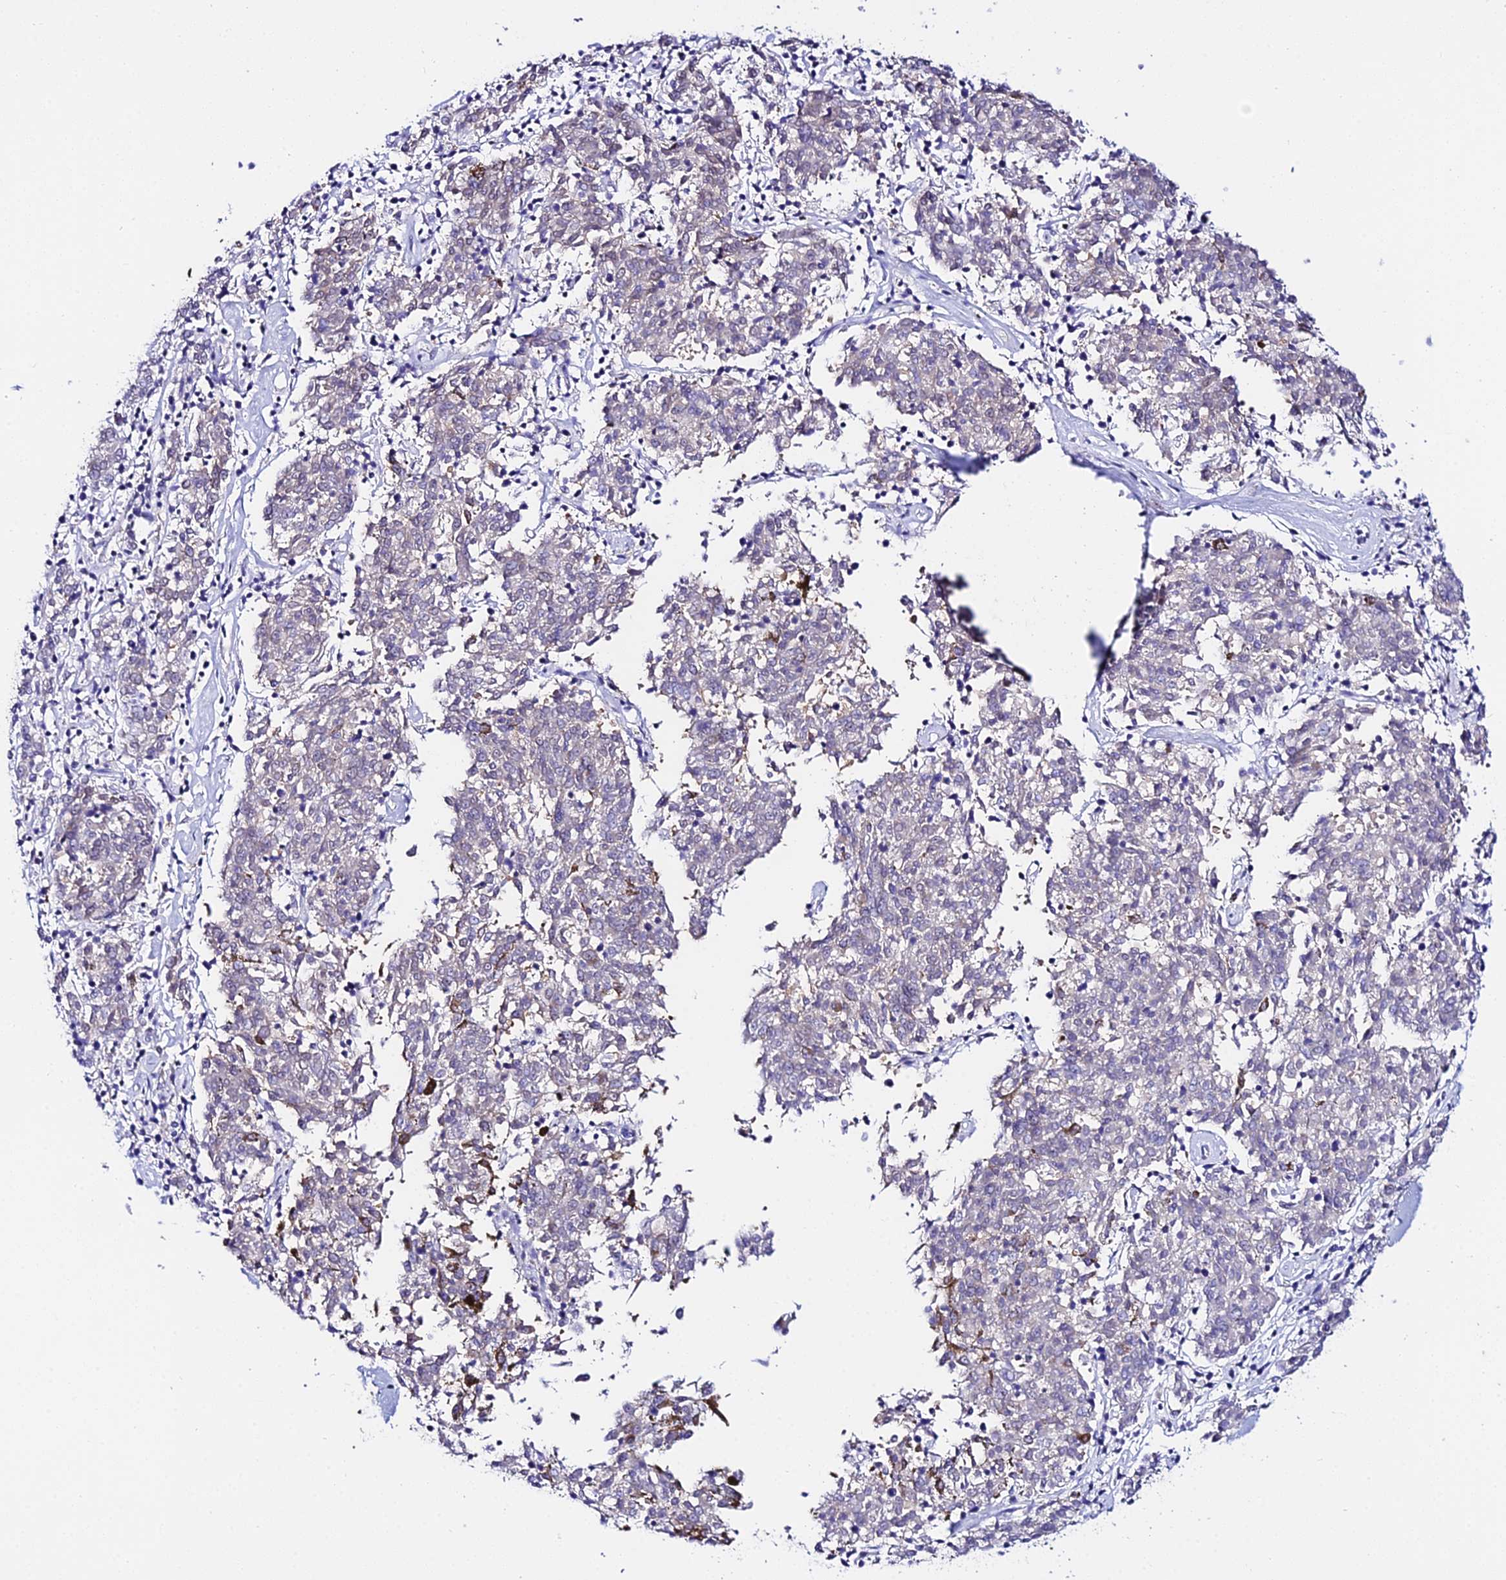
{"staining": {"intensity": "negative", "quantity": "none", "location": "none"}, "tissue": "melanoma", "cell_type": "Tumor cells", "image_type": "cancer", "snomed": [{"axis": "morphology", "description": "Malignant melanoma, NOS"}, {"axis": "topography", "description": "Skin"}], "caption": "A photomicrograph of melanoma stained for a protein shows no brown staining in tumor cells. (DAB IHC visualized using brightfield microscopy, high magnification).", "gene": "ATG16L2", "patient": {"sex": "female", "age": 72}}